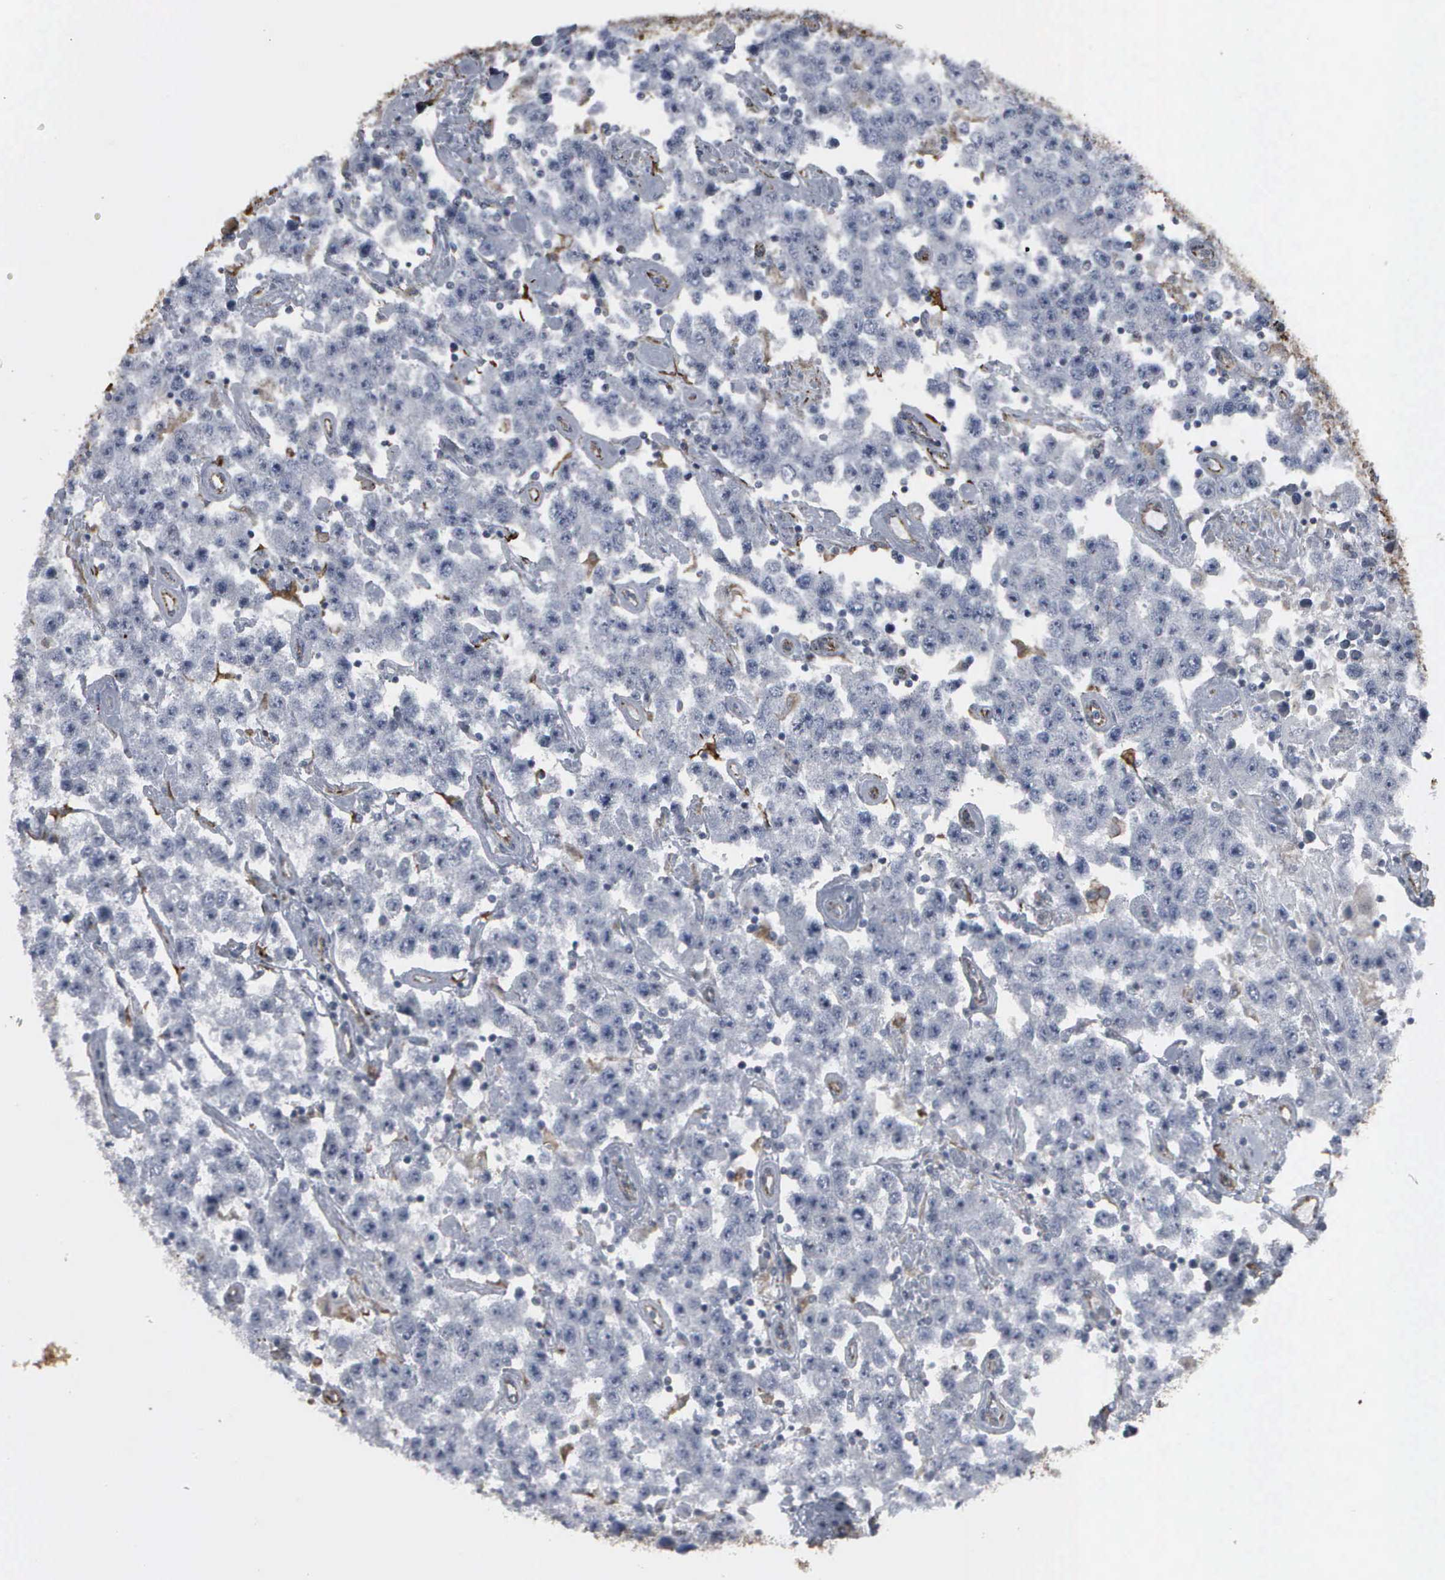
{"staining": {"intensity": "negative", "quantity": "none", "location": "none"}, "tissue": "testis cancer", "cell_type": "Tumor cells", "image_type": "cancer", "snomed": [{"axis": "morphology", "description": "Seminoma, NOS"}, {"axis": "topography", "description": "Testis"}], "caption": "Immunohistochemistry image of neoplastic tissue: testis cancer stained with DAB (3,3'-diaminobenzidine) shows no significant protein positivity in tumor cells.", "gene": "CCNE1", "patient": {"sex": "male", "age": 52}}